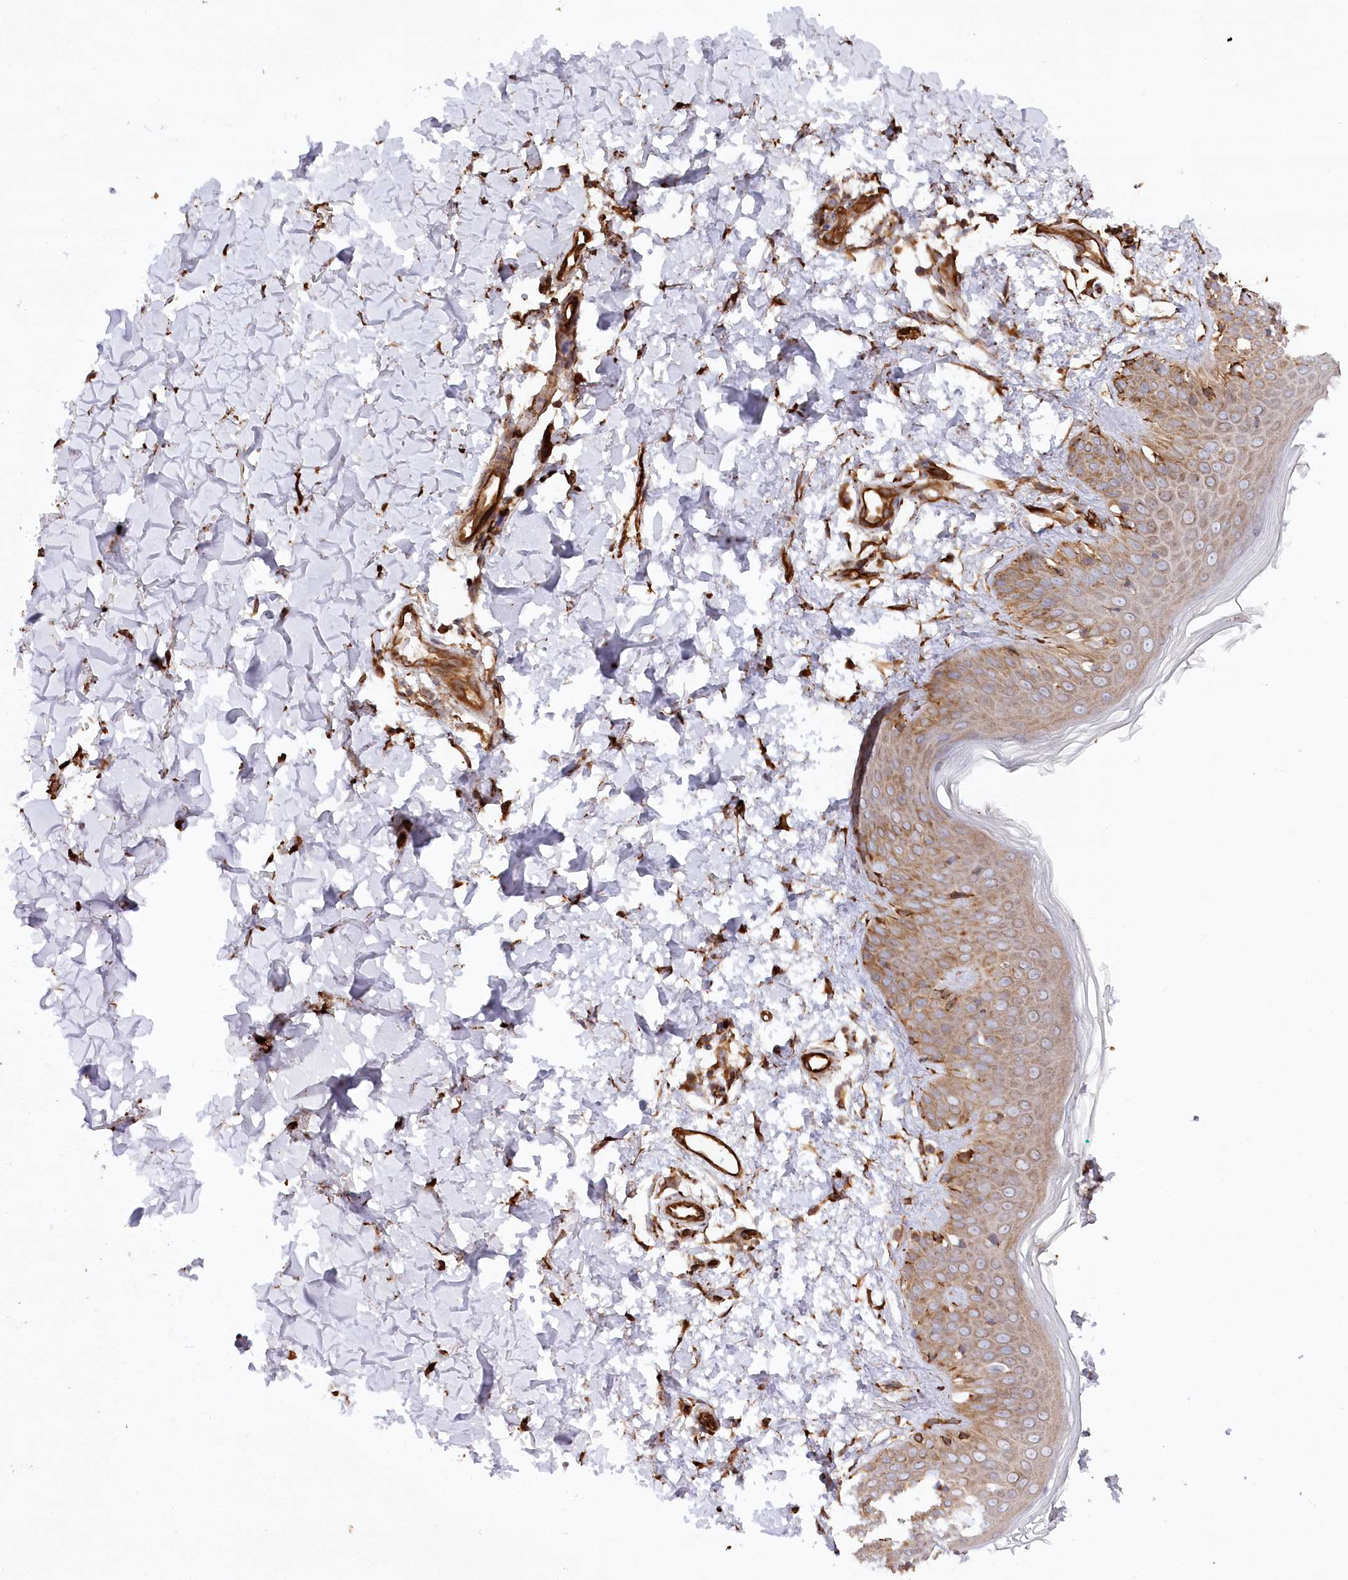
{"staining": {"intensity": "strong", "quantity": ">75%", "location": "cytoplasmic/membranous"}, "tissue": "skin", "cell_type": "Fibroblasts", "image_type": "normal", "snomed": [{"axis": "morphology", "description": "Normal tissue, NOS"}, {"axis": "topography", "description": "Skin"}], "caption": "A brown stain labels strong cytoplasmic/membranous expression of a protein in fibroblasts of unremarkable skin.", "gene": "MTPAP", "patient": {"sex": "male", "age": 37}}